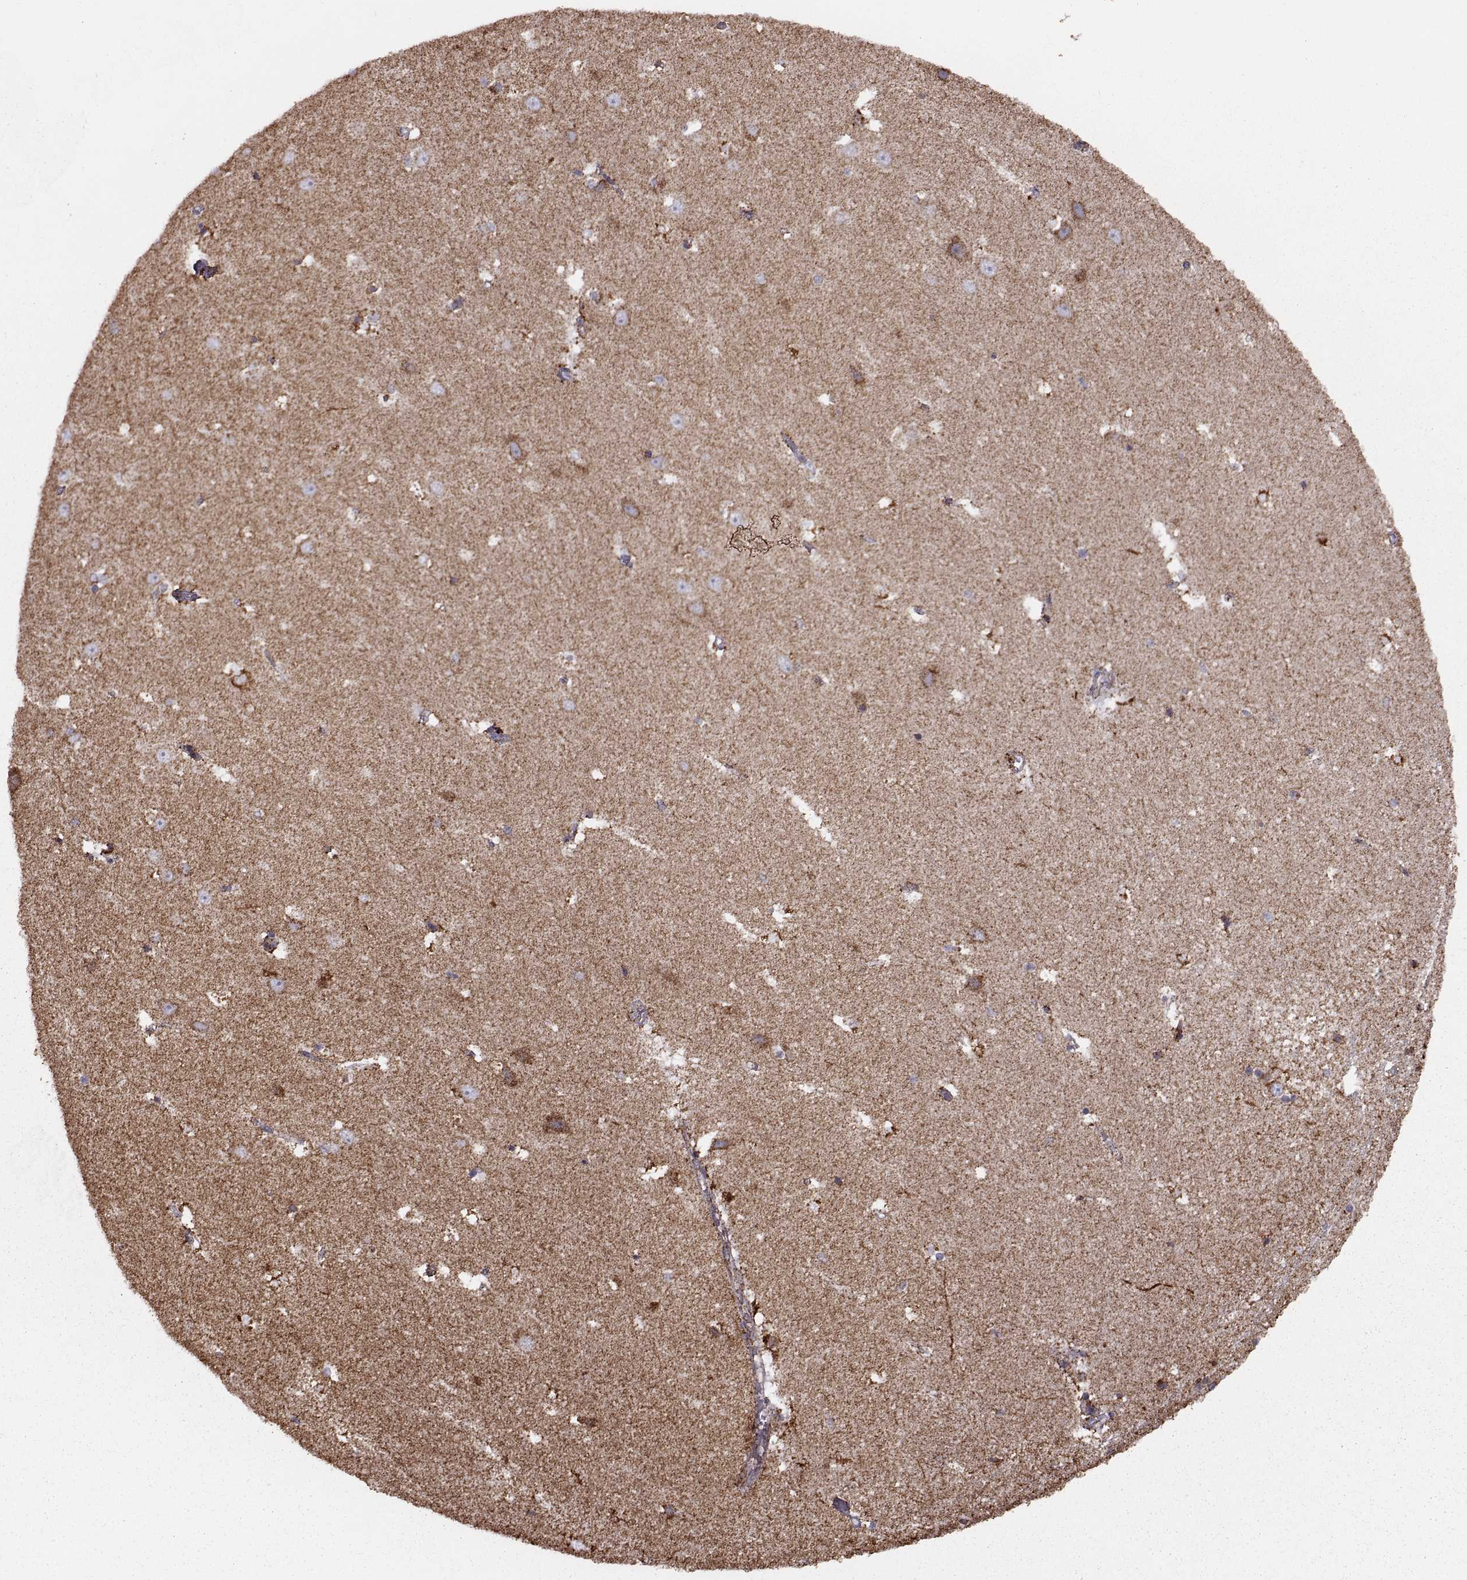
{"staining": {"intensity": "strong", "quantity": ">75%", "location": "cytoplasmic/membranous"}, "tissue": "hippocampus", "cell_type": "Glial cells", "image_type": "normal", "snomed": [{"axis": "morphology", "description": "Normal tissue, NOS"}, {"axis": "topography", "description": "Hippocampus"}], "caption": "Immunohistochemistry staining of normal hippocampus, which displays high levels of strong cytoplasmic/membranous positivity in about >75% of glial cells indicating strong cytoplasmic/membranous protein staining. The staining was performed using DAB (brown) for protein detection and nuclei were counterstained in hematoxylin (blue).", "gene": "ARSD", "patient": {"sex": "male", "age": 44}}